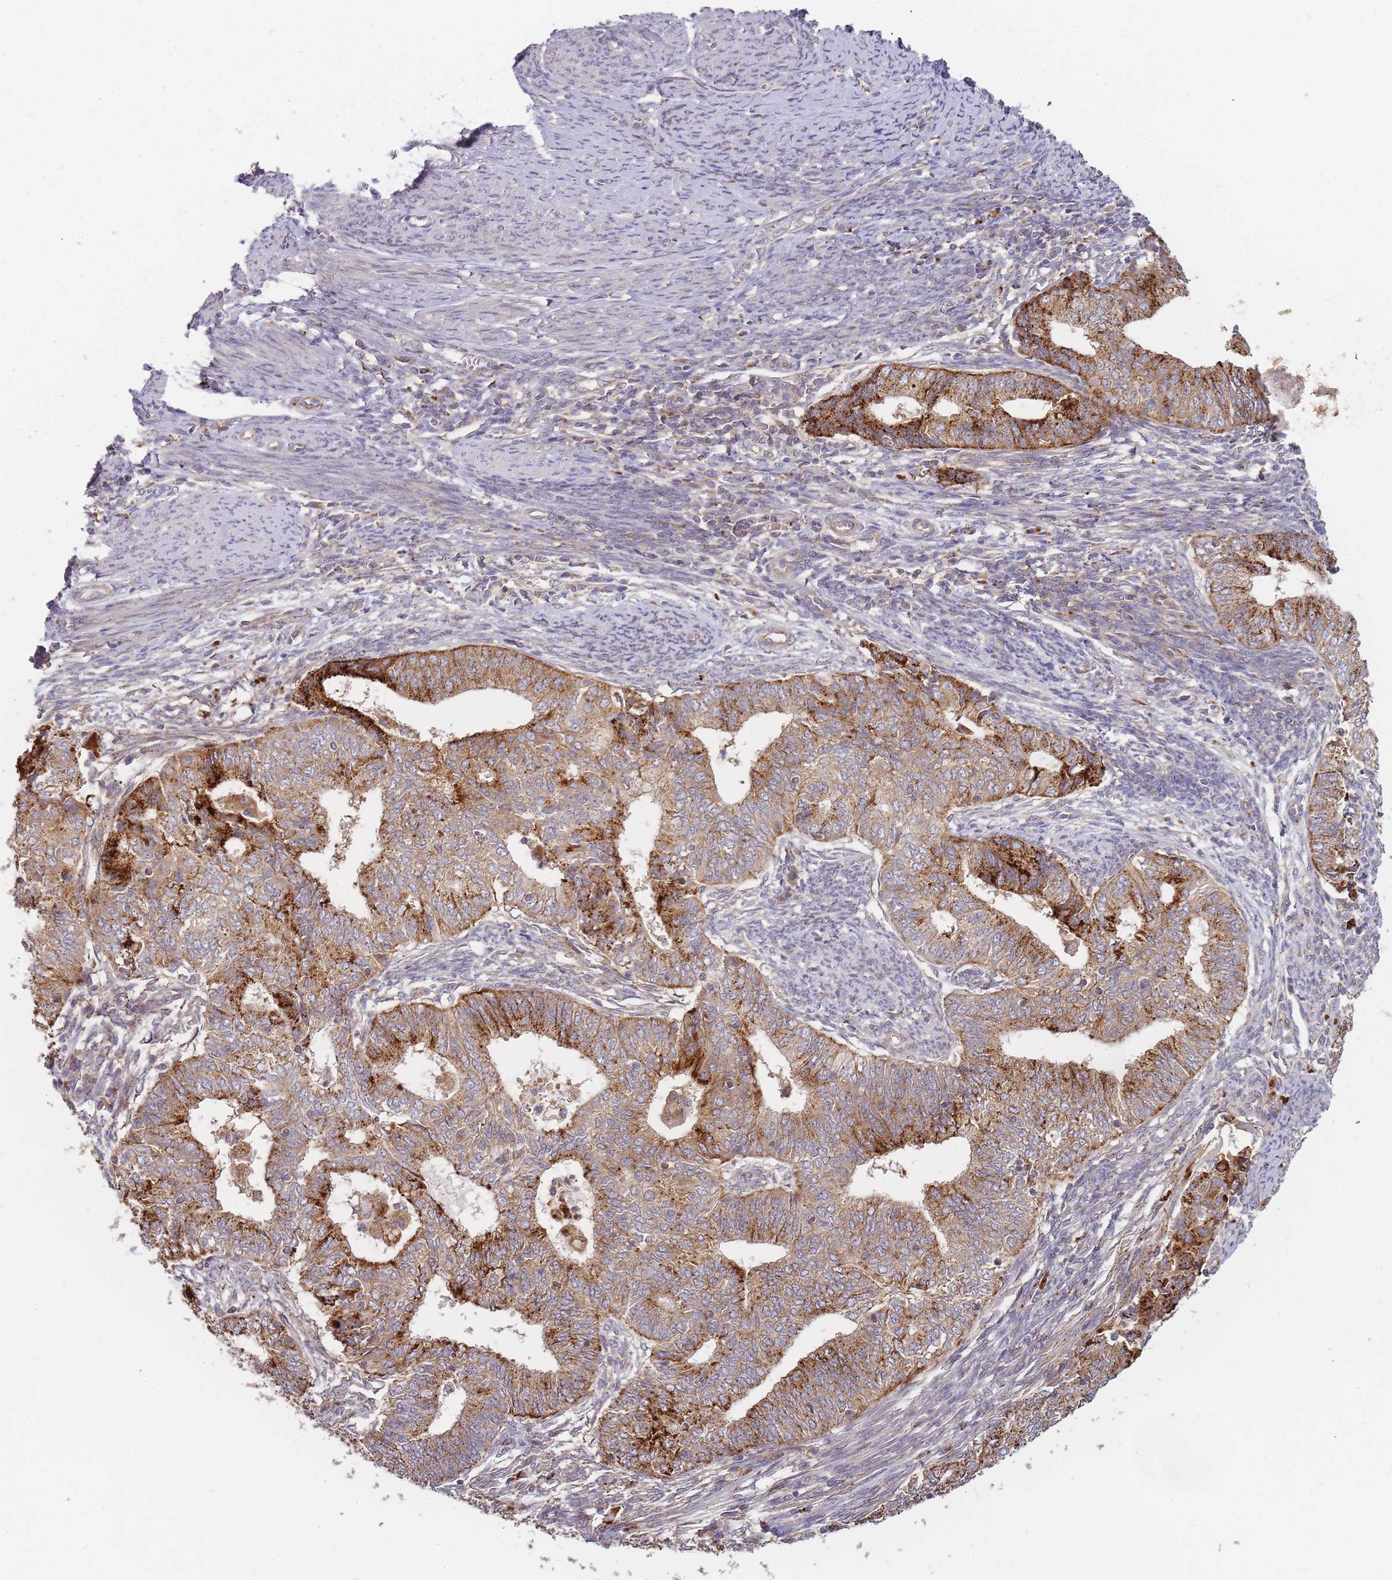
{"staining": {"intensity": "moderate", "quantity": ">75%", "location": "cytoplasmic/membranous"}, "tissue": "endometrial cancer", "cell_type": "Tumor cells", "image_type": "cancer", "snomed": [{"axis": "morphology", "description": "Adenocarcinoma, NOS"}, {"axis": "topography", "description": "Endometrium"}], "caption": "Endometrial cancer (adenocarcinoma) stained with a protein marker reveals moderate staining in tumor cells.", "gene": "ATG5", "patient": {"sex": "female", "age": 62}}